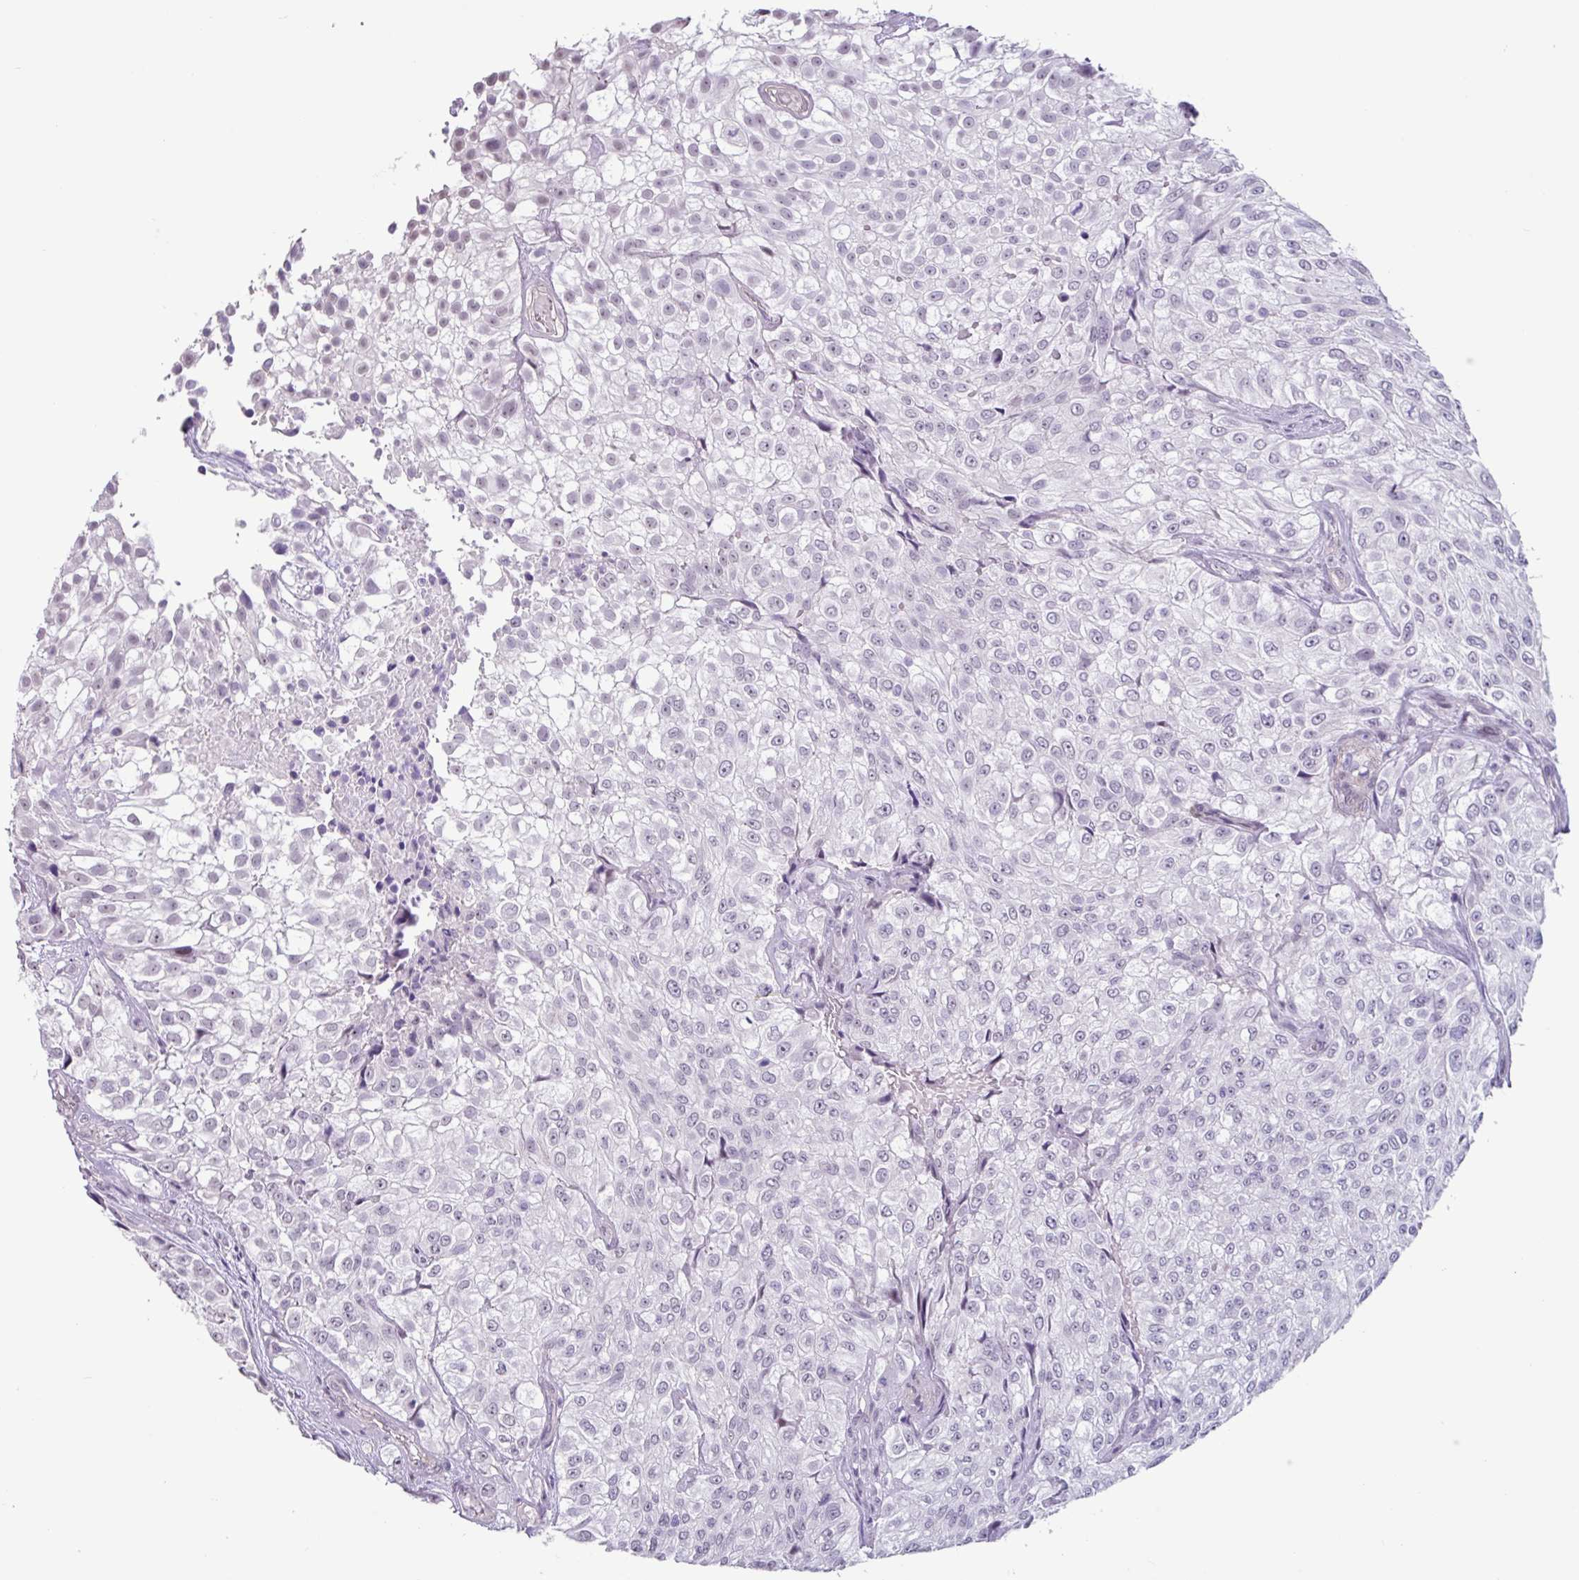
{"staining": {"intensity": "negative", "quantity": "none", "location": "none"}, "tissue": "urothelial cancer", "cell_type": "Tumor cells", "image_type": "cancer", "snomed": [{"axis": "morphology", "description": "Urothelial carcinoma, High grade"}, {"axis": "topography", "description": "Urinary bladder"}], "caption": "DAB (3,3'-diaminobenzidine) immunohistochemical staining of human high-grade urothelial carcinoma exhibits no significant positivity in tumor cells. (DAB (3,3'-diaminobenzidine) immunohistochemistry (IHC) visualized using brightfield microscopy, high magnification).", "gene": "OTX1", "patient": {"sex": "male", "age": 56}}